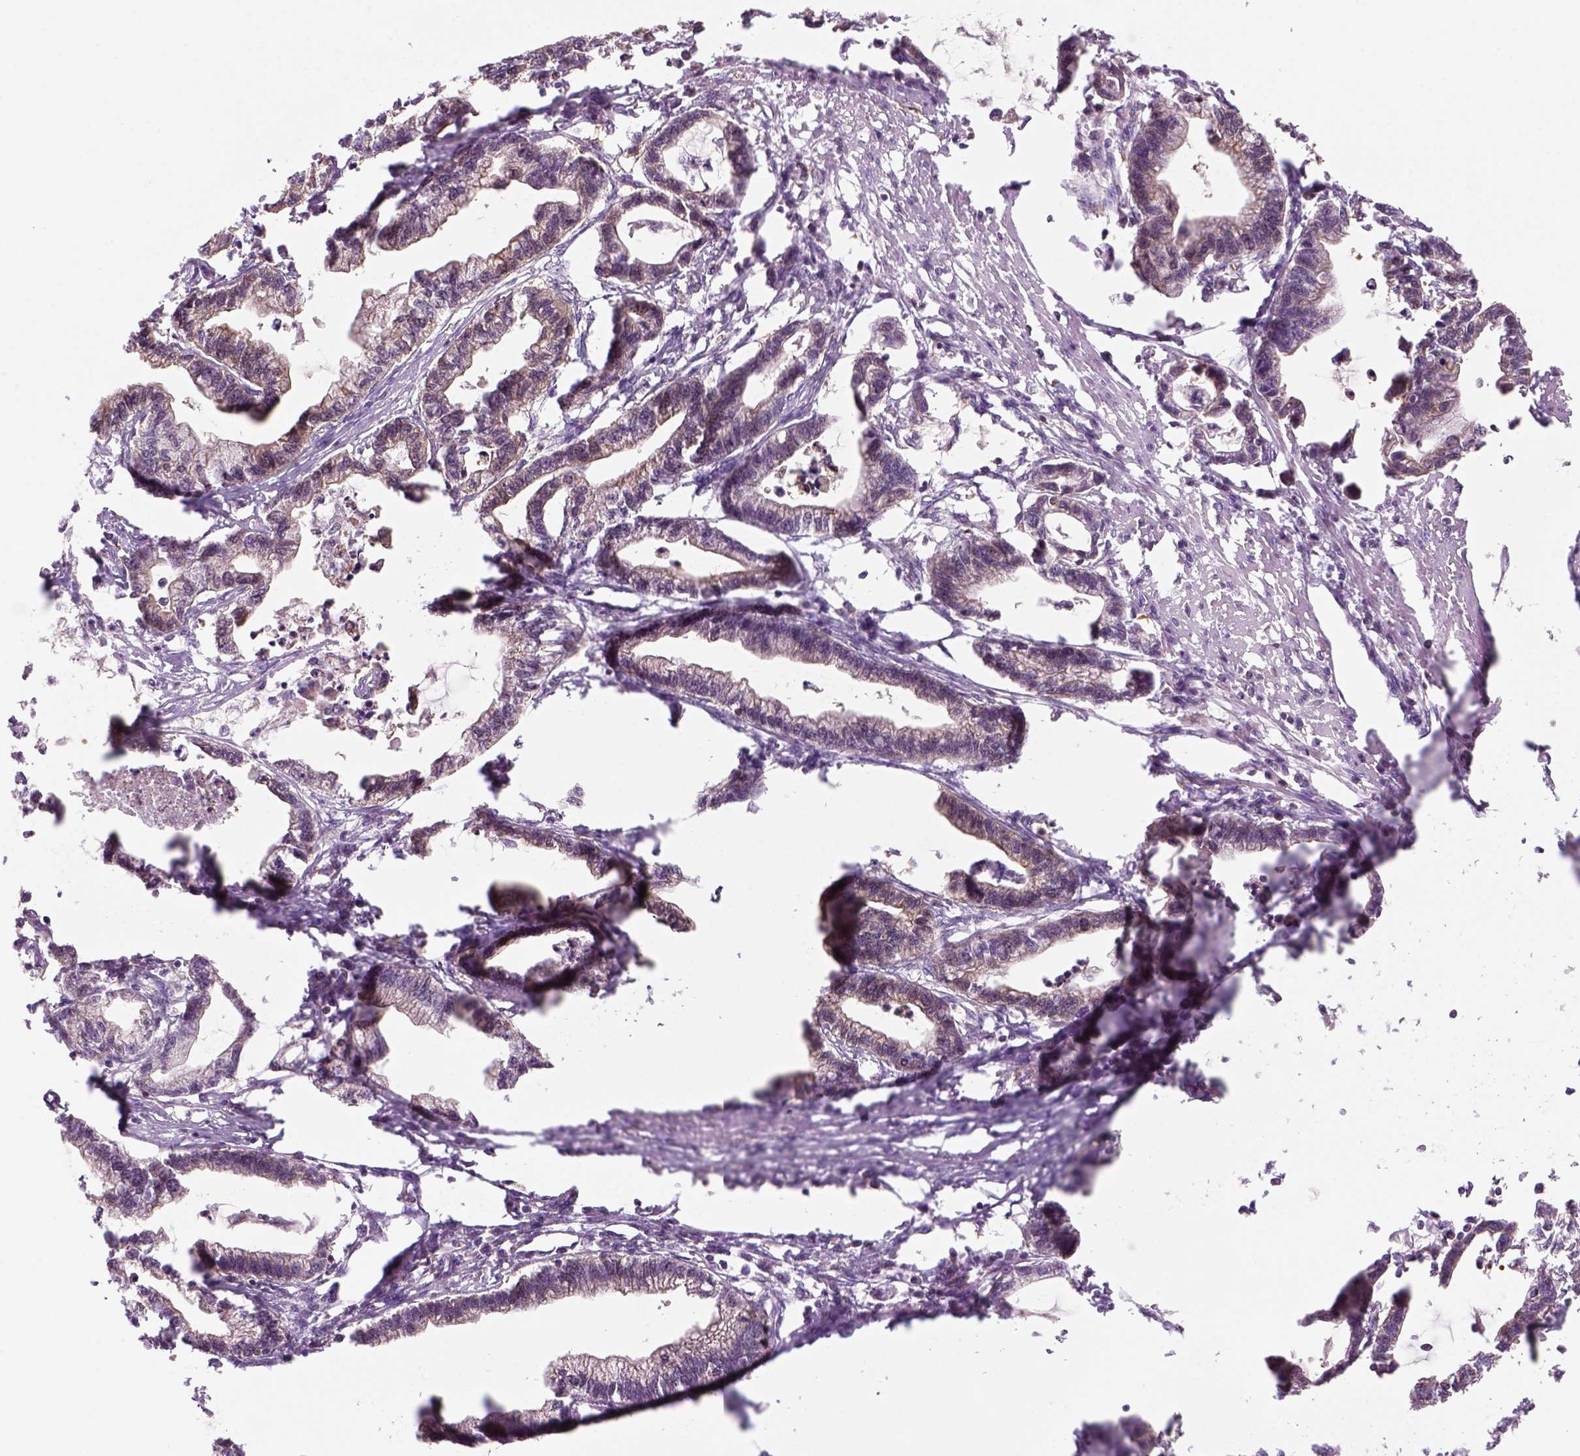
{"staining": {"intensity": "weak", "quantity": ">75%", "location": "cytoplasmic/membranous"}, "tissue": "stomach cancer", "cell_type": "Tumor cells", "image_type": "cancer", "snomed": [{"axis": "morphology", "description": "Adenocarcinoma, NOS"}, {"axis": "topography", "description": "Stomach"}], "caption": "Weak cytoplasmic/membranous protein expression is seen in approximately >75% of tumor cells in stomach cancer (adenocarcinoma). (IHC, brightfield microscopy, high magnification).", "gene": "GOT1", "patient": {"sex": "male", "age": 83}}